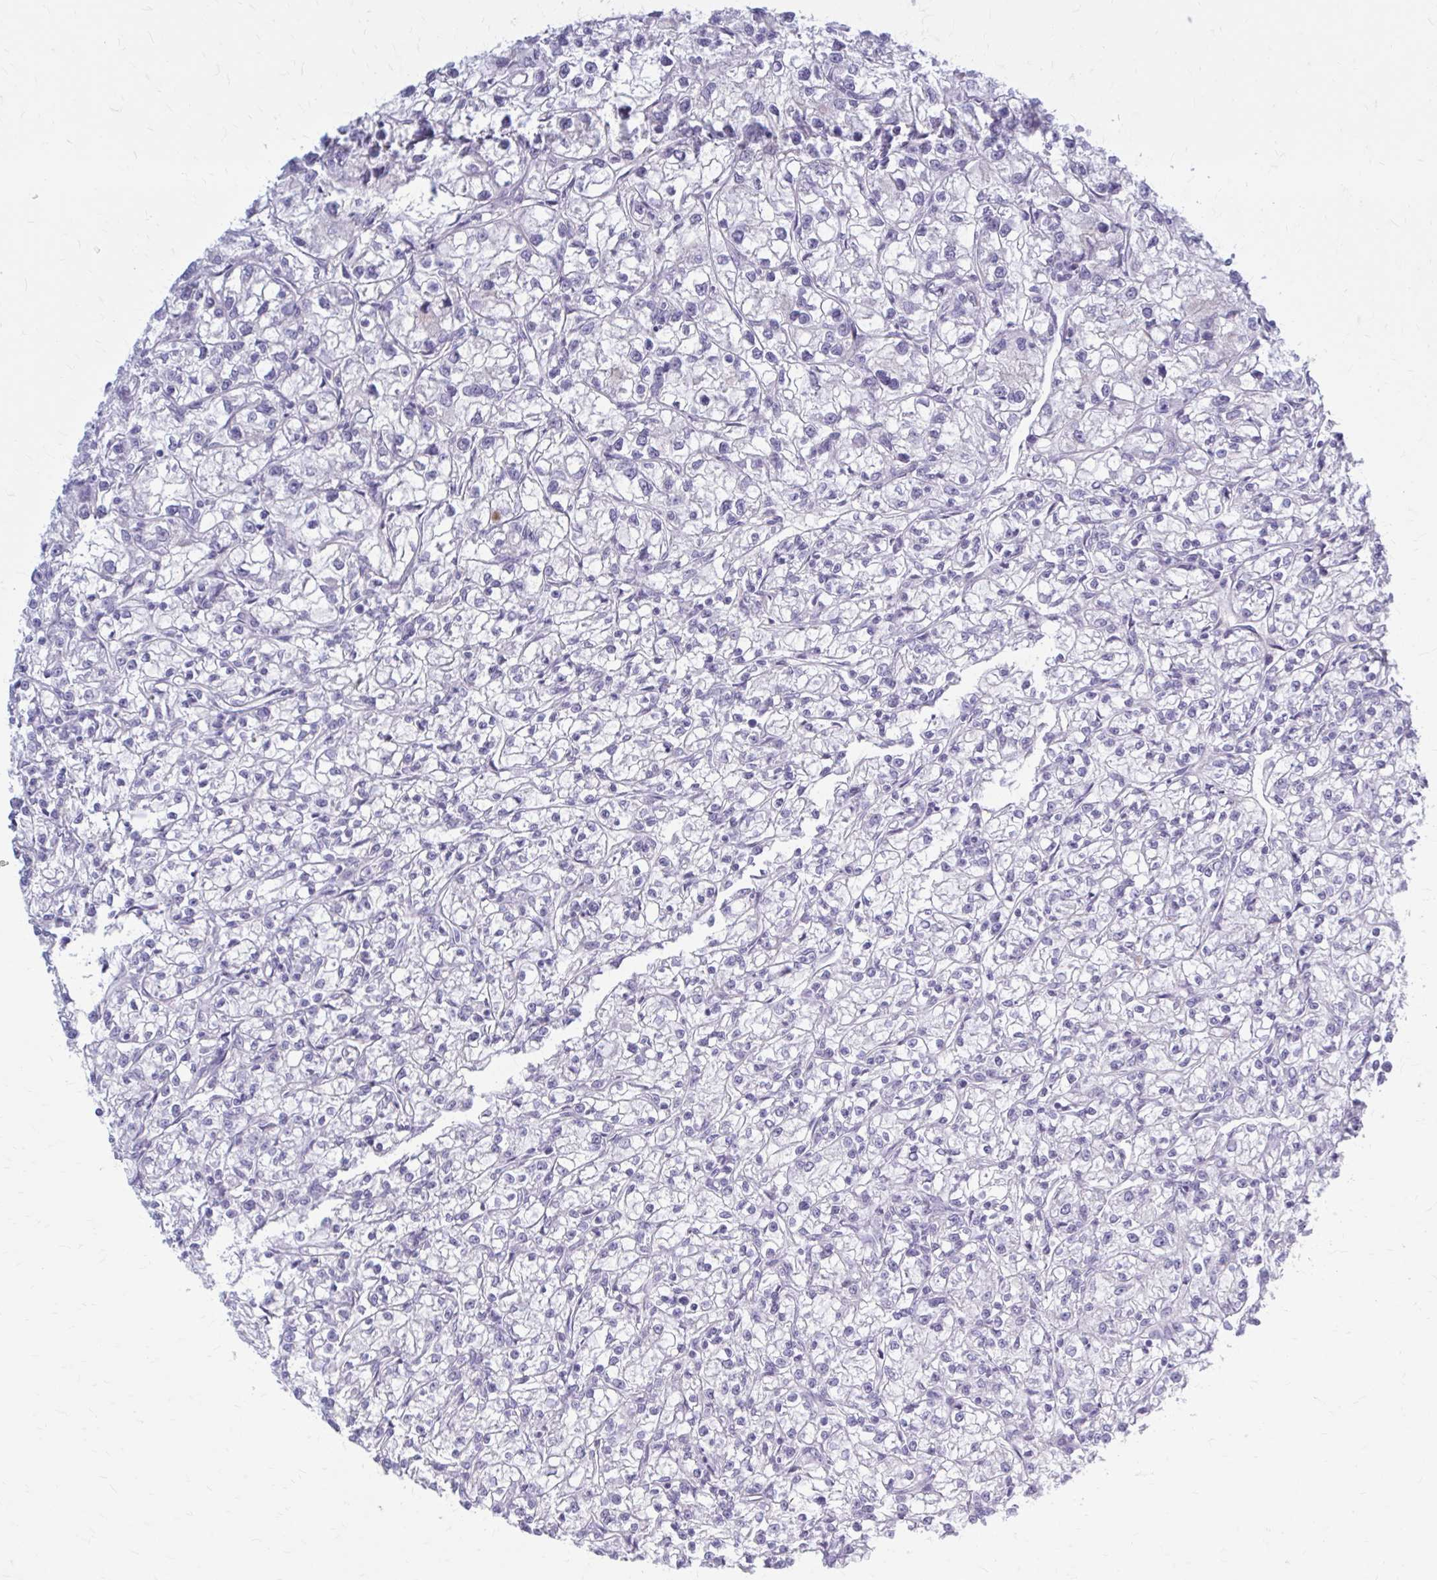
{"staining": {"intensity": "negative", "quantity": "none", "location": "none"}, "tissue": "renal cancer", "cell_type": "Tumor cells", "image_type": "cancer", "snomed": [{"axis": "morphology", "description": "Adenocarcinoma, NOS"}, {"axis": "topography", "description": "Kidney"}], "caption": "DAB (3,3'-diaminobenzidine) immunohistochemical staining of human renal cancer reveals no significant expression in tumor cells. The staining was performed using DAB to visualize the protein expression in brown, while the nuclei were stained in blue with hematoxylin (Magnification: 20x).", "gene": "SERPIND1", "patient": {"sex": "female", "age": 59}}